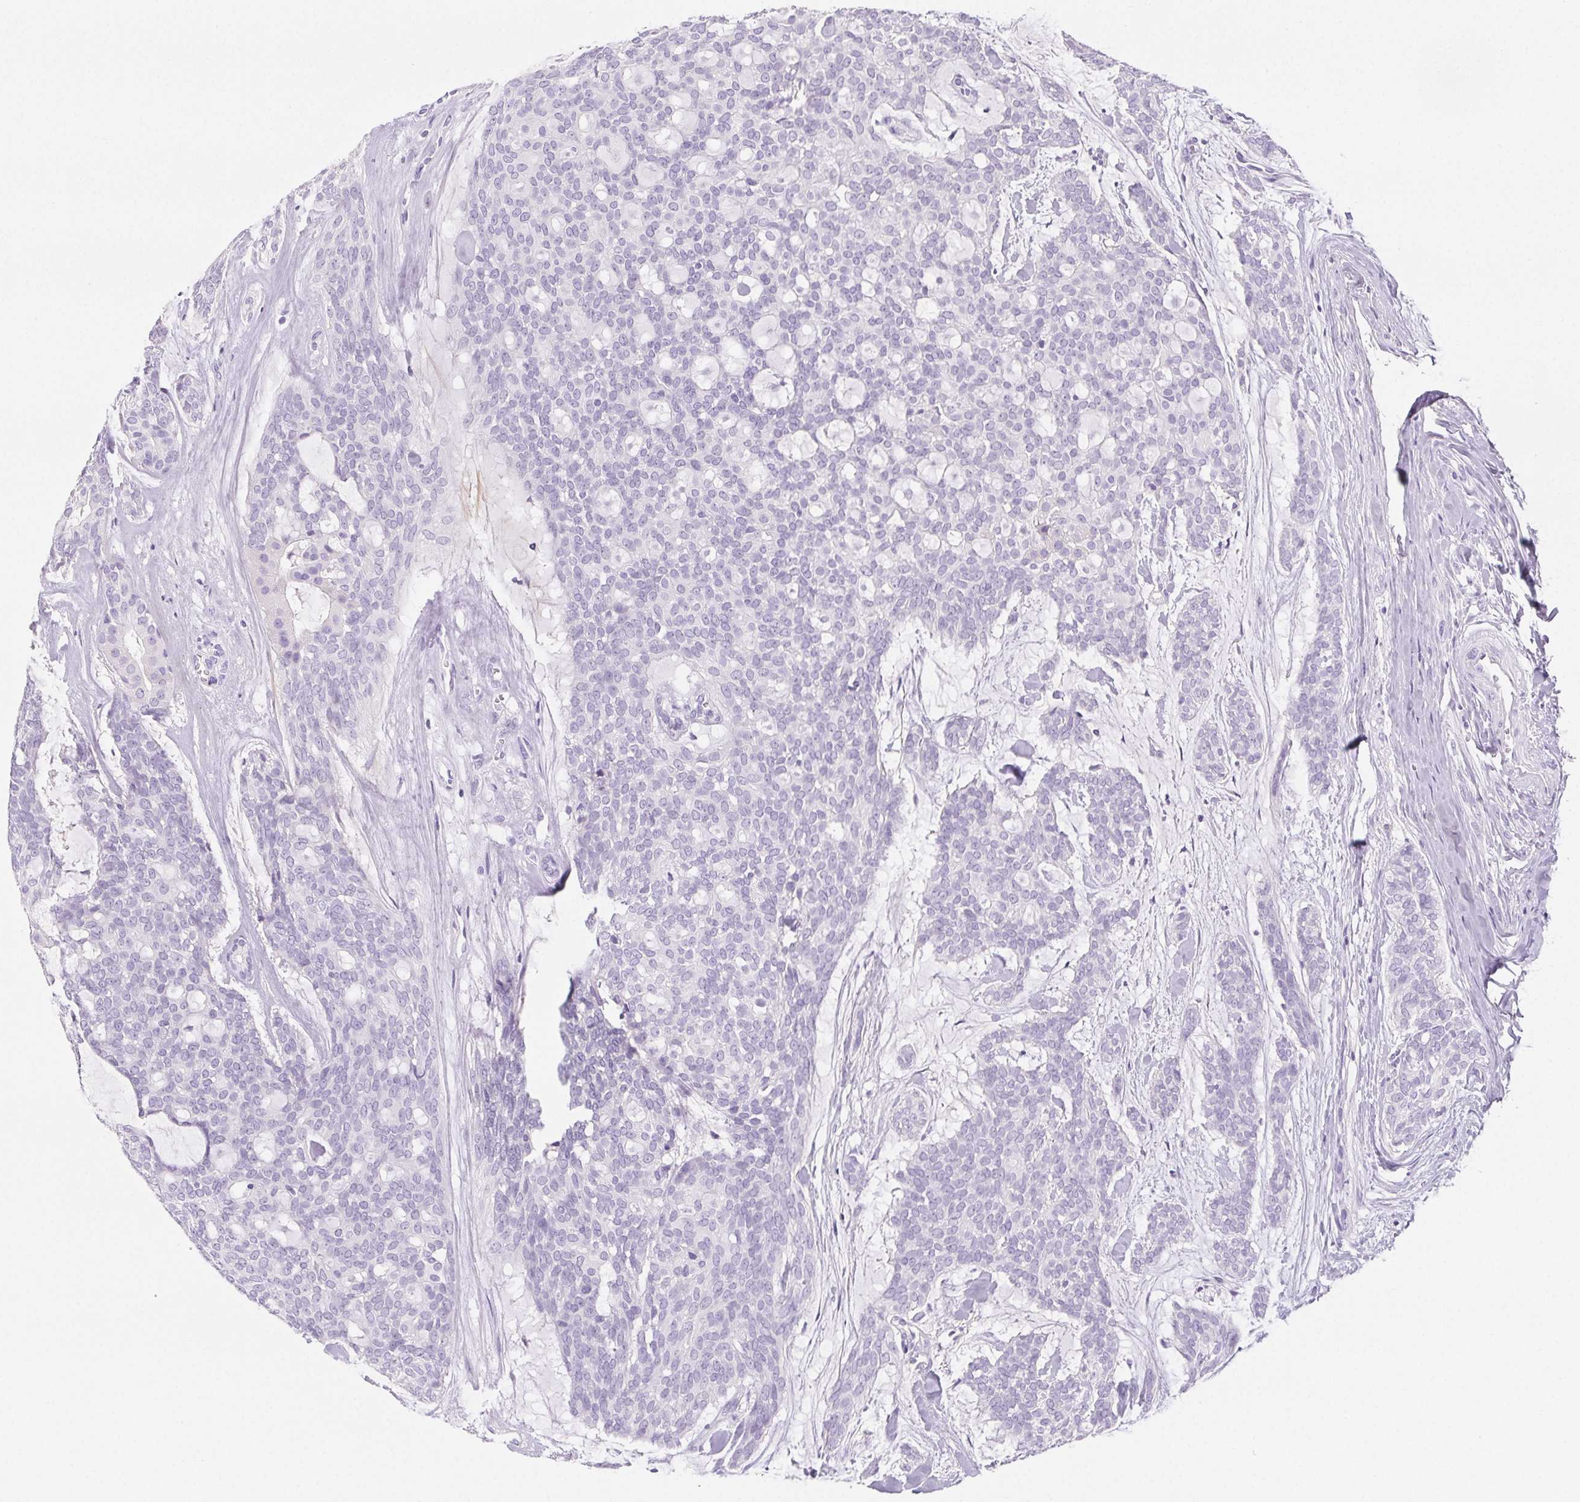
{"staining": {"intensity": "negative", "quantity": "none", "location": "none"}, "tissue": "head and neck cancer", "cell_type": "Tumor cells", "image_type": "cancer", "snomed": [{"axis": "morphology", "description": "Adenocarcinoma, NOS"}, {"axis": "topography", "description": "Head-Neck"}], "caption": "Immunohistochemistry (IHC) photomicrograph of neoplastic tissue: human head and neck cancer stained with DAB (3,3'-diaminobenzidine) exhibits no significant protein staining in tumor cells.", "gene": "BEND2", "patient": {"sex": "male", "age": 66}}